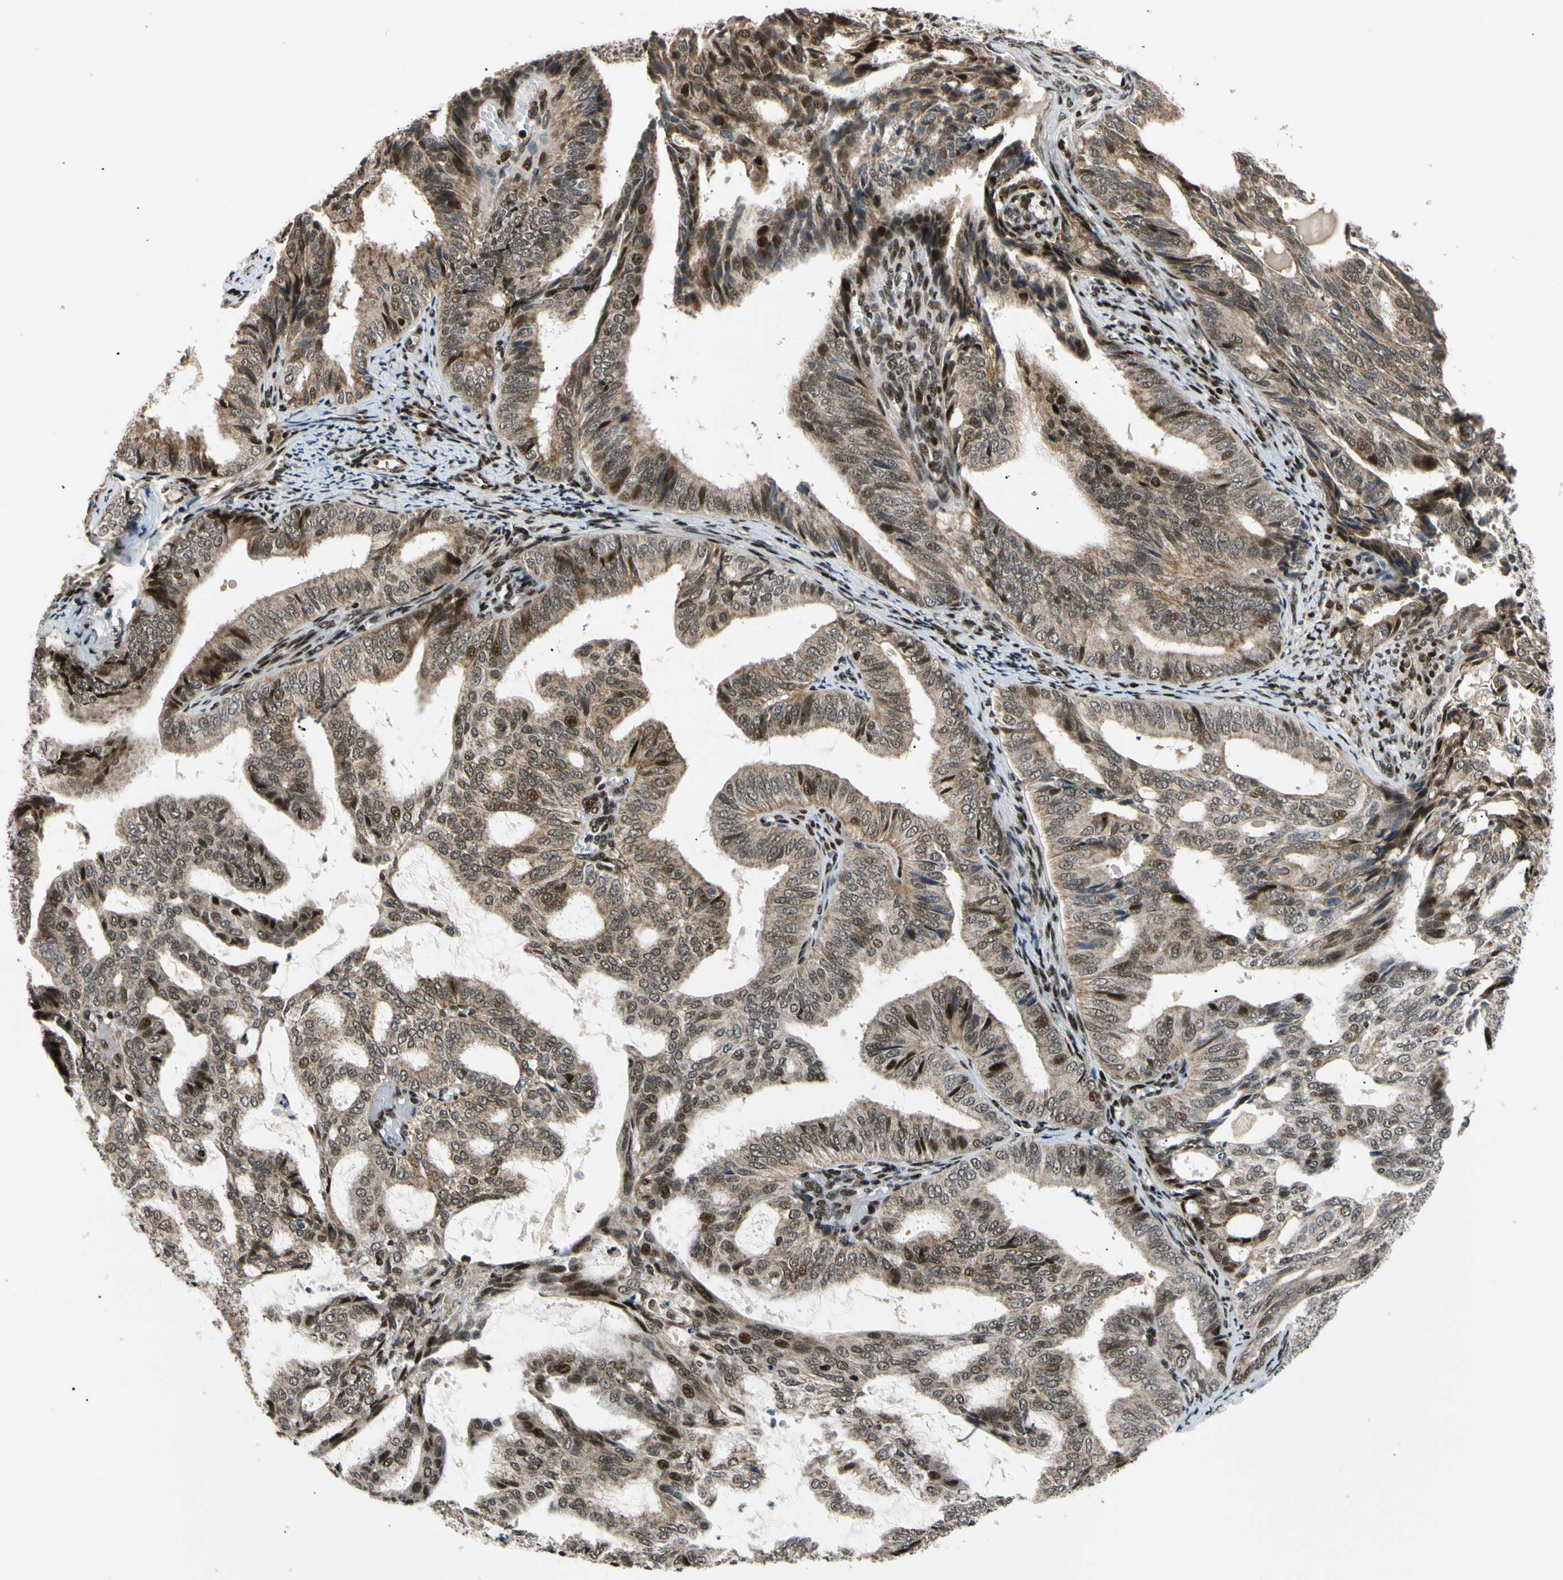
{"staining": {"intensity": "strong", "quantity": "<25%", "location": "cytoplasmic/membranous,nuclear"}, "tissue": "endometrial cancer", "cell_type": "Tumor cells", "image_type": "cancer", "snomed": [{"axis": "morphology", "description": "Adenocarcinoma, NOS"}, {"axis": "topography", "description": "Endometrium"}], "caption": "This is an image of immunohistochemistry (IHC) staining of endometrial adenocarcinoma, which shows strong positivity in the cytoplasmic/membranous and nuclear of tumor cells.", "gene": "E2F1", "patient": {"sex": "female", "age": 58}}